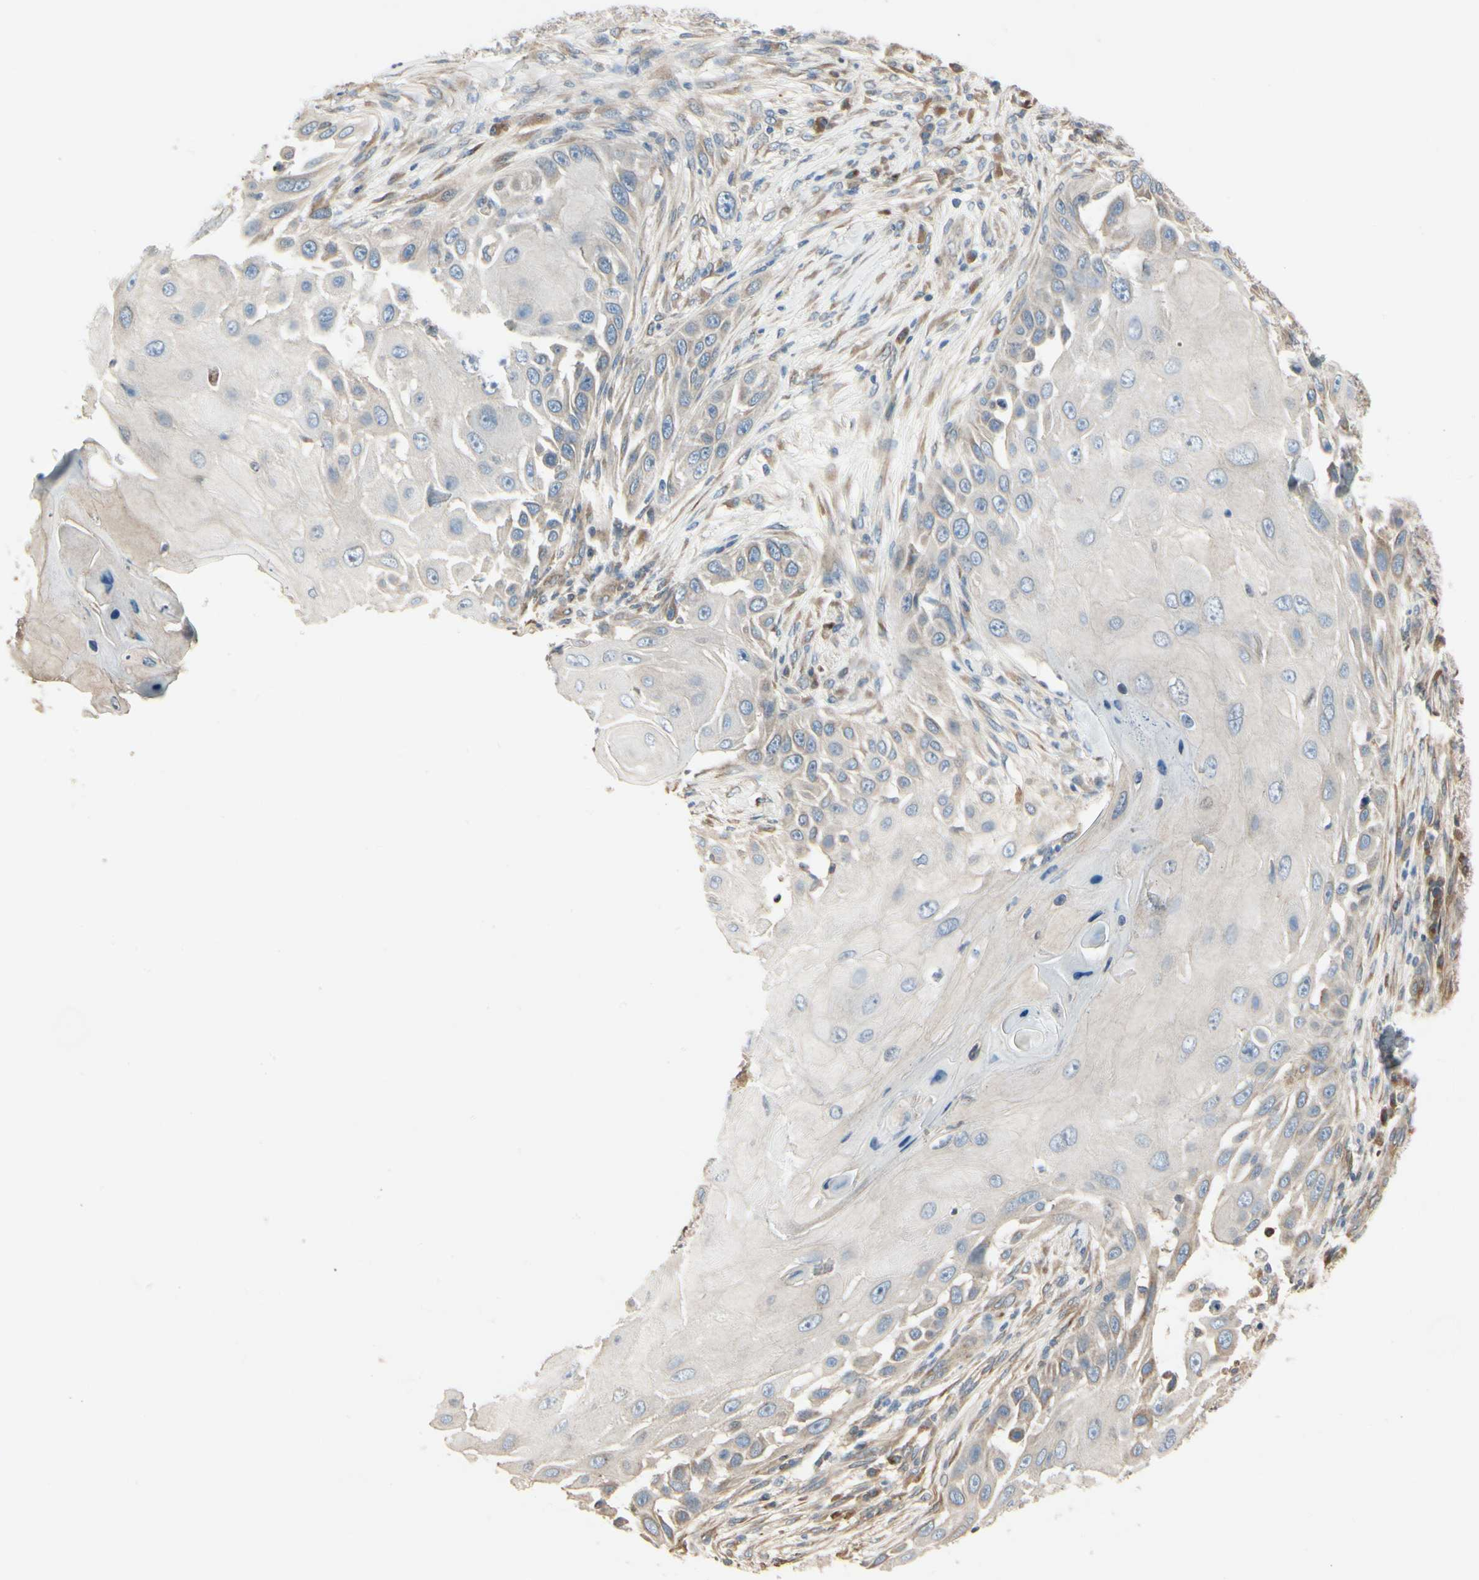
{"staining": {"intensity": "negative", "quantity": "none", "location": "none"}, "tissue": "skin cancer", "cell_type": "Tumor cells", "image_type": "cancer", "snomed": [{"axis": "morphology", "description": "Squamous cell carcinoma, NOS"}, {"axis": "topography", "description": "Skin"}], "caption": "Immunohistochemical staining of human skin cancer (squamous cell carcinoma) exhibits no significant positivity in tumor cells. The staining is performed using DAB (3,3'-diaminobenzidine) brown chromogen with nuclei counter-stained in using hematoxylin.", "gene": "NUCB2", "patient": {"sex": "female", "age": 44}}